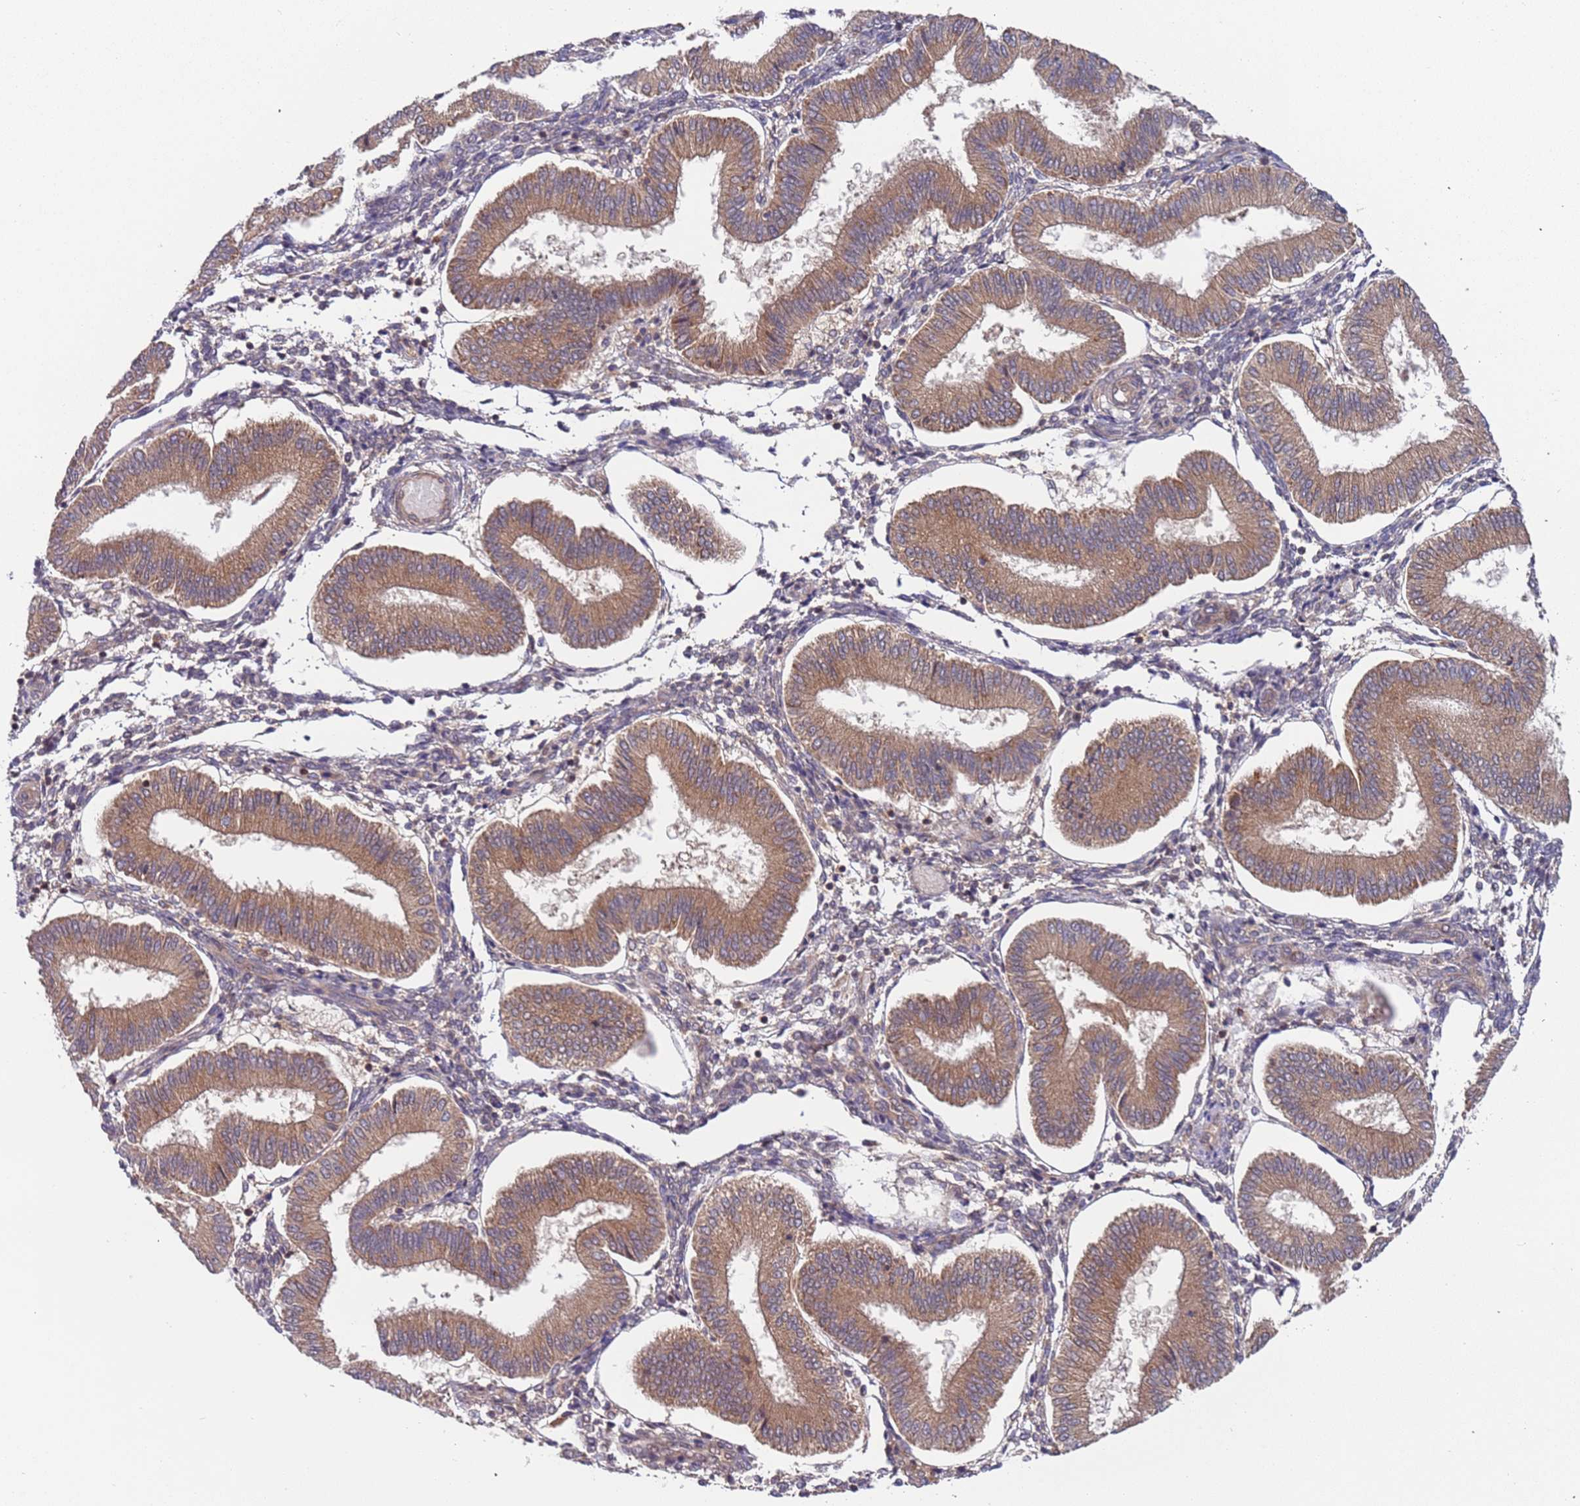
{"staining": {"intensity": "negative", "quantity": "none", "location": "none"}, "tissue": "endometrium", "cell_type": "Cells in endometrial stroma", "image_type": "normal", "snomed": [{"axis": "morphology", "description": "Normal tissue, NOS"}, {"axis": "topography", "description": "Endometrium"}], "caption": "This is an IHC micrograph of unremarkable endometrium. There is no staining in cells in endometrial stroma.", "gene": "OR5A2", "patient": {"sex": "female", "age": 39}}